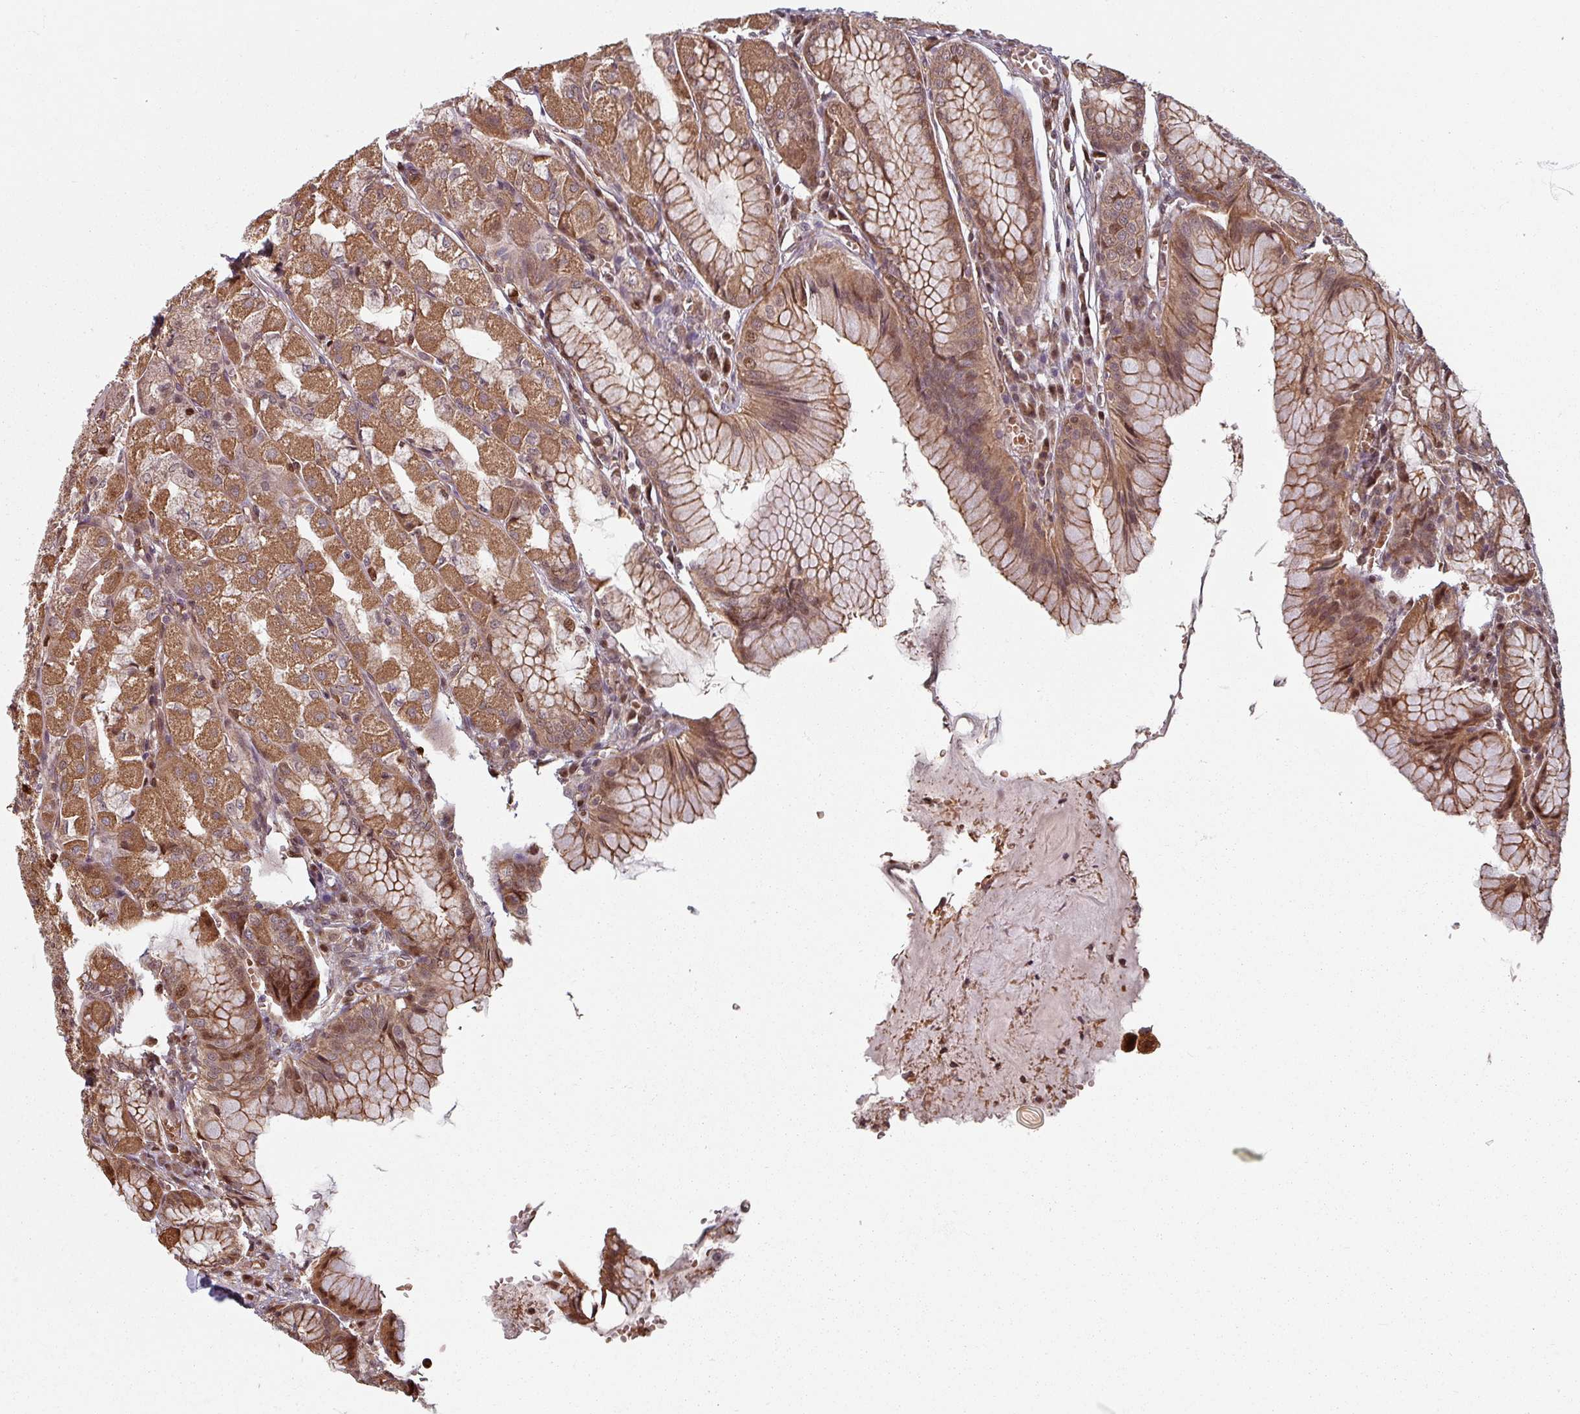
{"staining": {"intensity": "moderate", "quantity": ">75%", "location": "cytoplasmic/membranous,nuclear"}, "tissue": "stomach", "cell_type": "Glandular cells", "image_type": "normal", "snomed": [{"axis": "morphology", "description": "Normal tissue, NOS"}, {"axis": "topography", "description": "Stomach"}], "caption": "Immunohistochemical staining of normal stomach shows medium levels of moderate cytoplasmic/membranous,nuclear positivity in about >75% of glandular cells.", "gene": "EID1", "patient": {"sex": "male", "age": 55}}